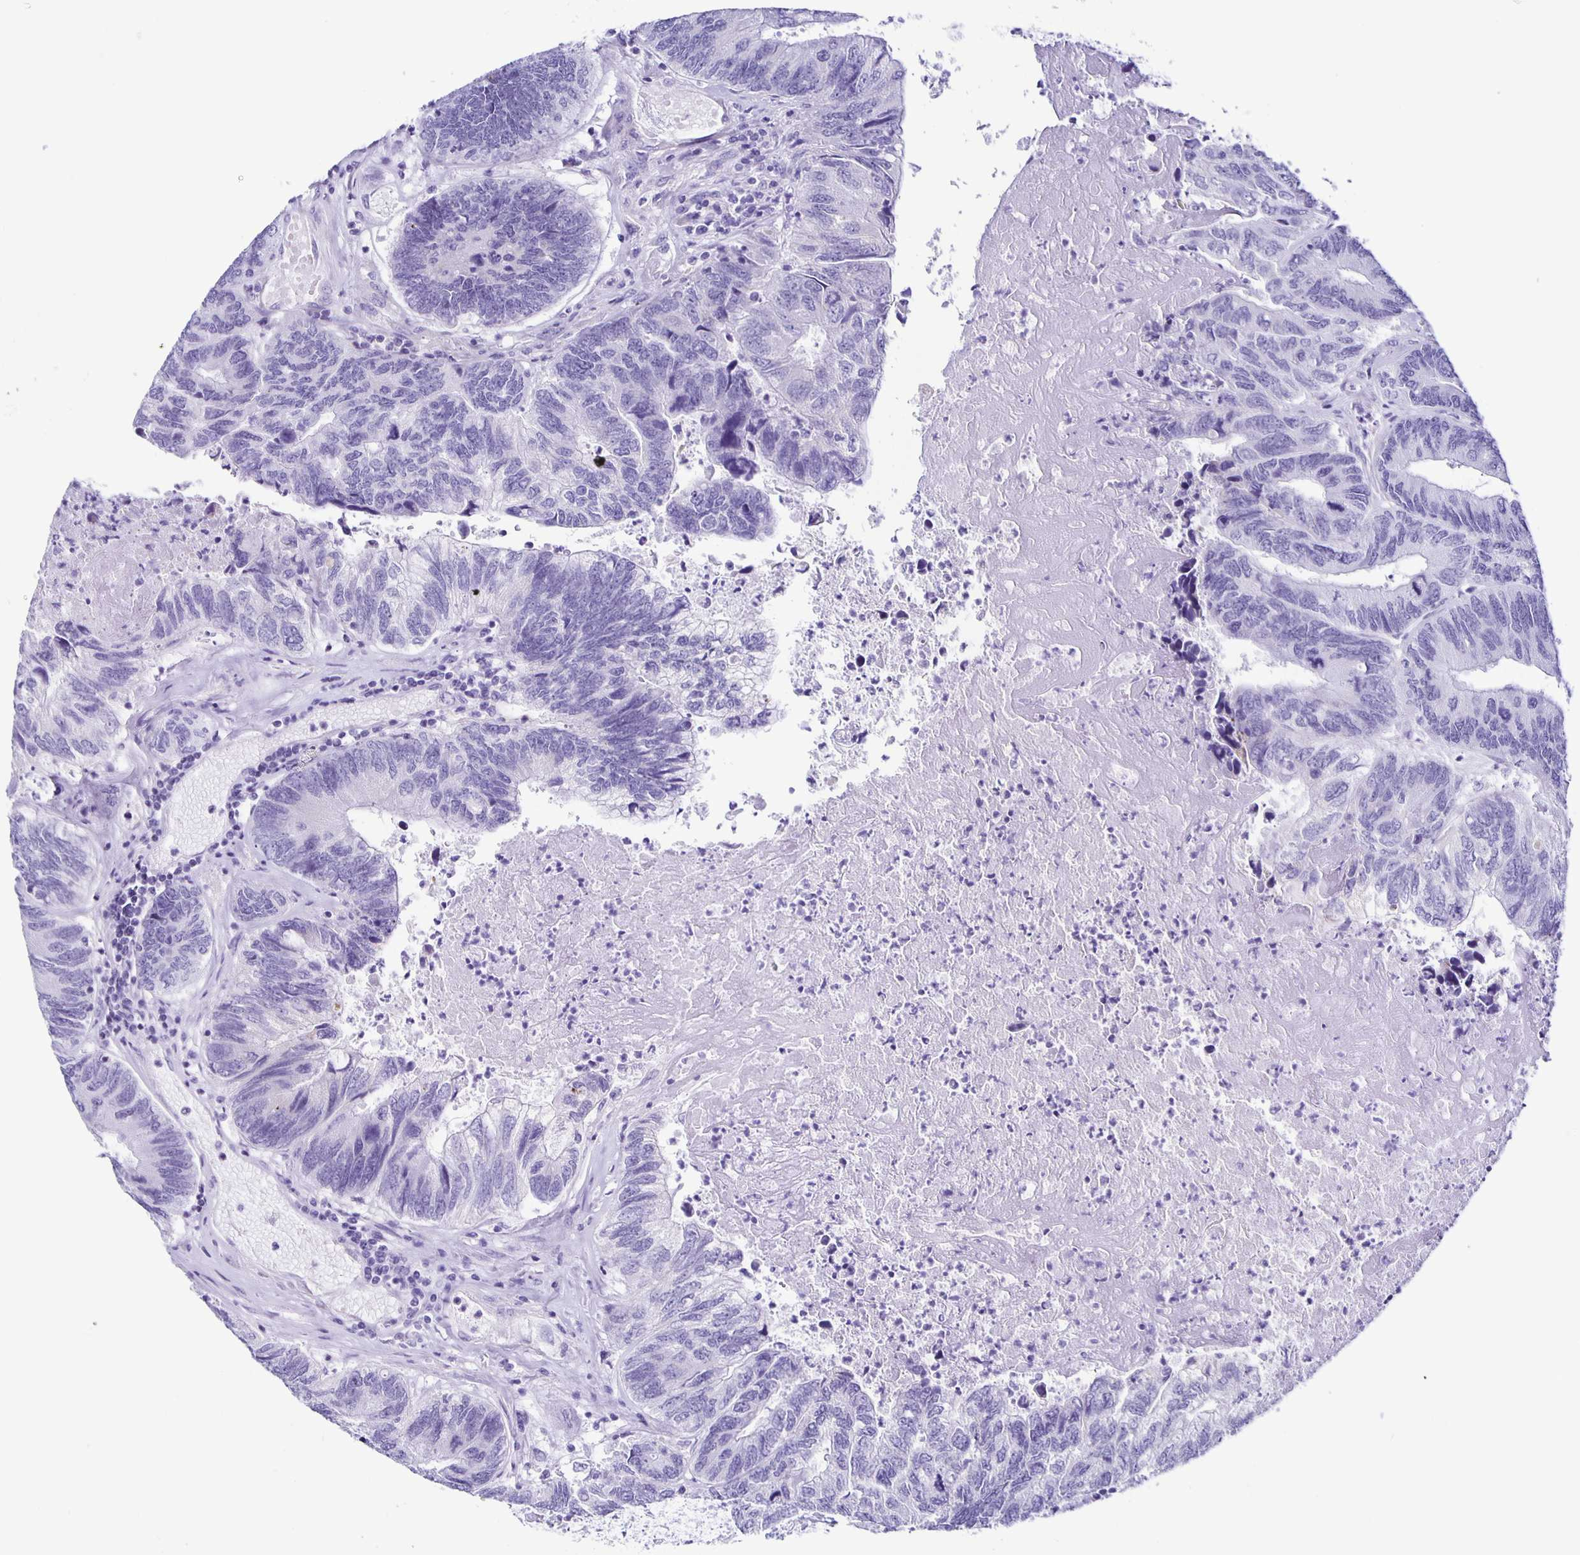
{"staining": {"intensity": "negative", "quantity": "none", "location": "none"}, "tissue": "colorectal cancer", "cell_type": "Tumor cells", "image_type": "cancer", "snomed": [{"axis": "morphology", "description": "Adenocarcinoma, NOS"}, {"axis": "topography", "description": "Colon"}], "caption": "An image of colorectal cancer (adenocarcinoma) stained for a protein reveals no brown staining in tumor cells.", "gene": "AQP6", "patient": {"sex": "female", "age": 67}}